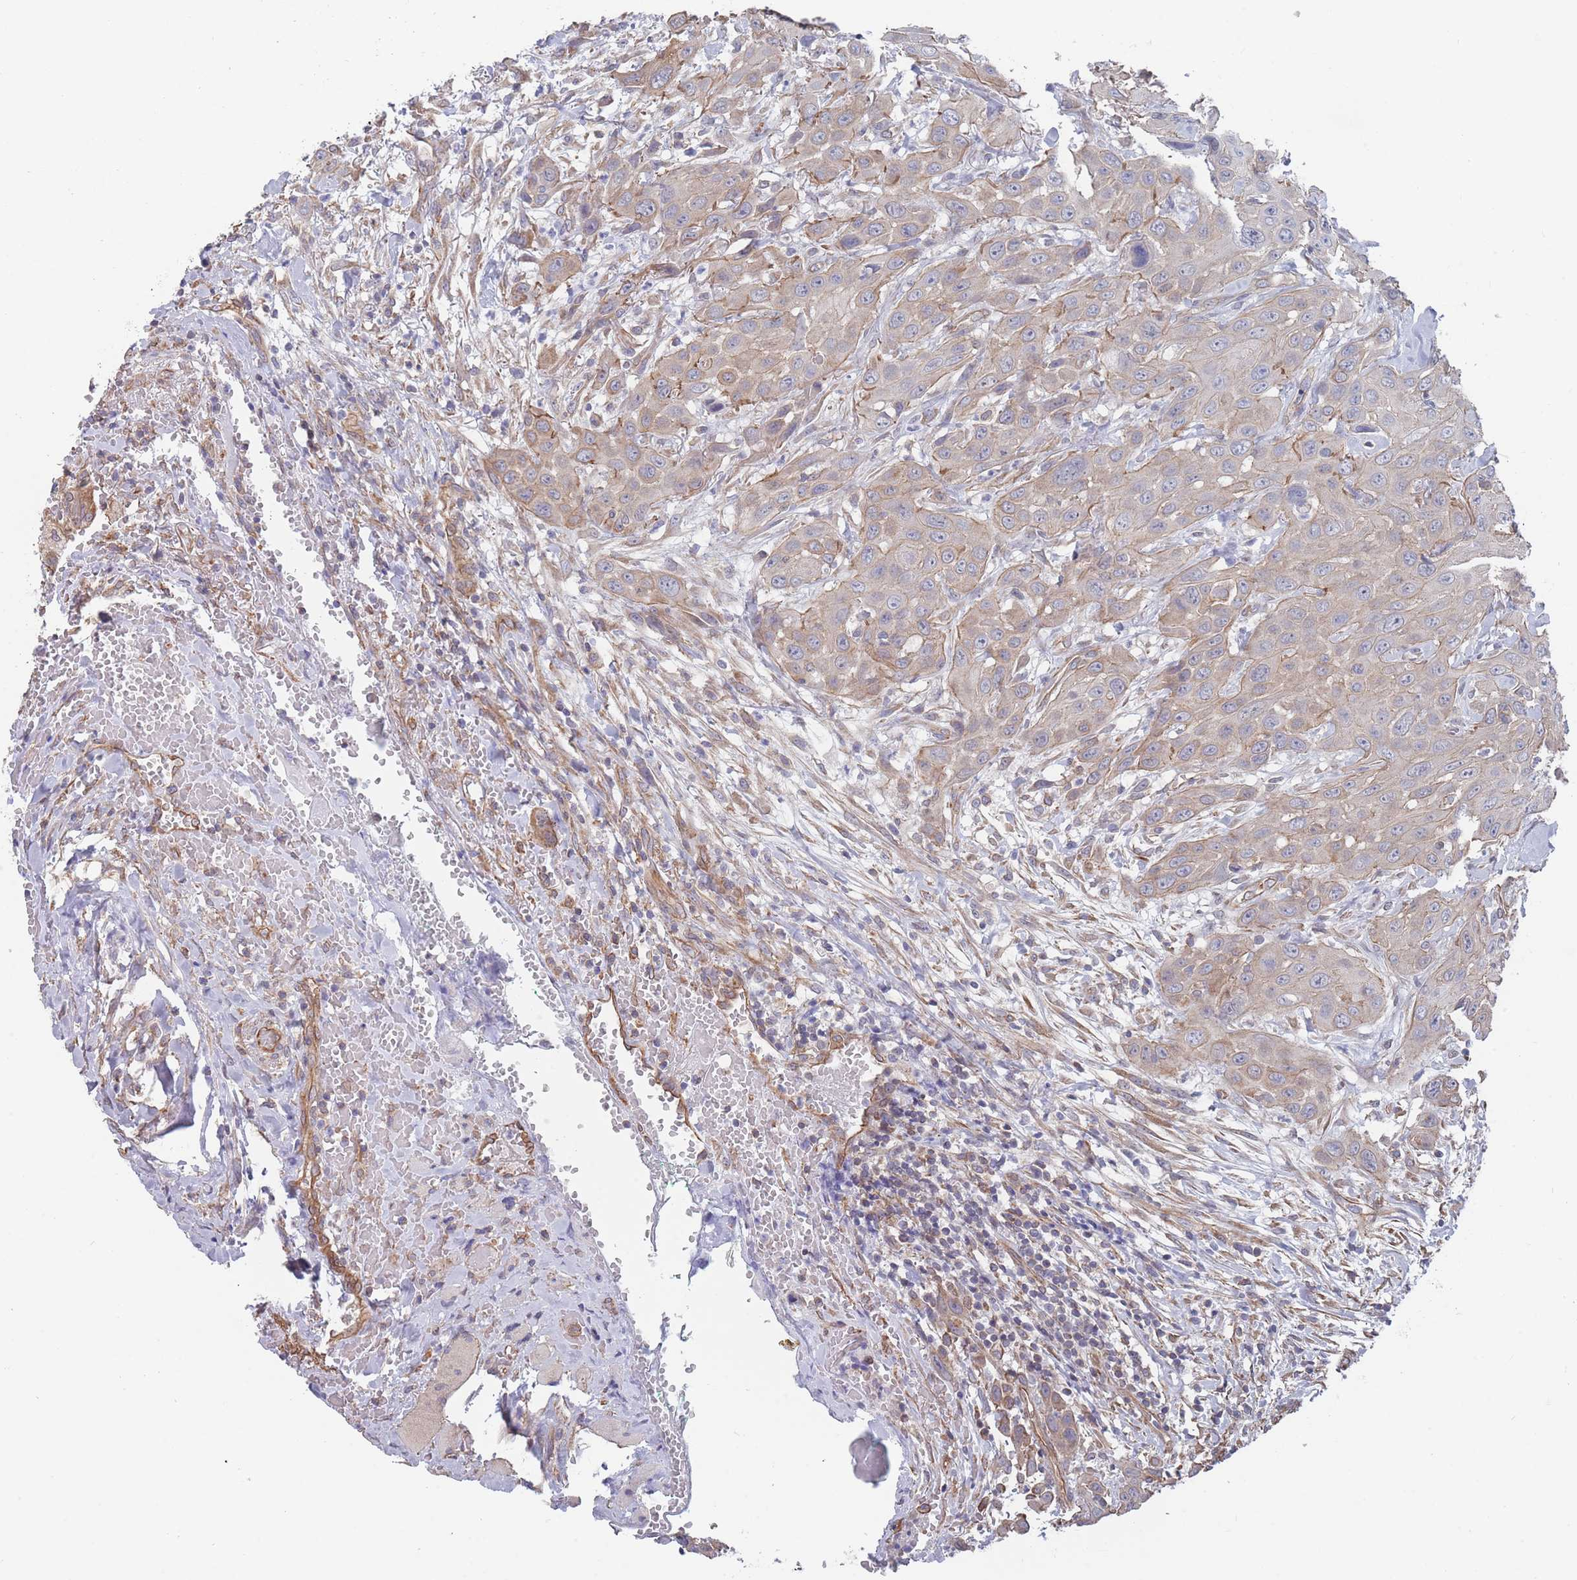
{"staining": {"intensity": "weak", "quantity": "25%-75%", "location": "cytoplasmic/membranous"}, "tissue": "head and neck cancer", "cell_type": "Tumor cells", "image_type": "cancer", "snomed": [{"axis": "morphology", "description": "Squamous cell carcinoma, NOS"}, {"axis": "topography", "description": "Head-Neck"}], "caption": "Head and neck squamous cell carcinoma stained for a protein (brown) shows weak cytoplasmic/membranous positive expression in about 25%-75% of tumor cells.", "gene": "SLC1A6", "patient": {"sex": "male", "age": 81}}